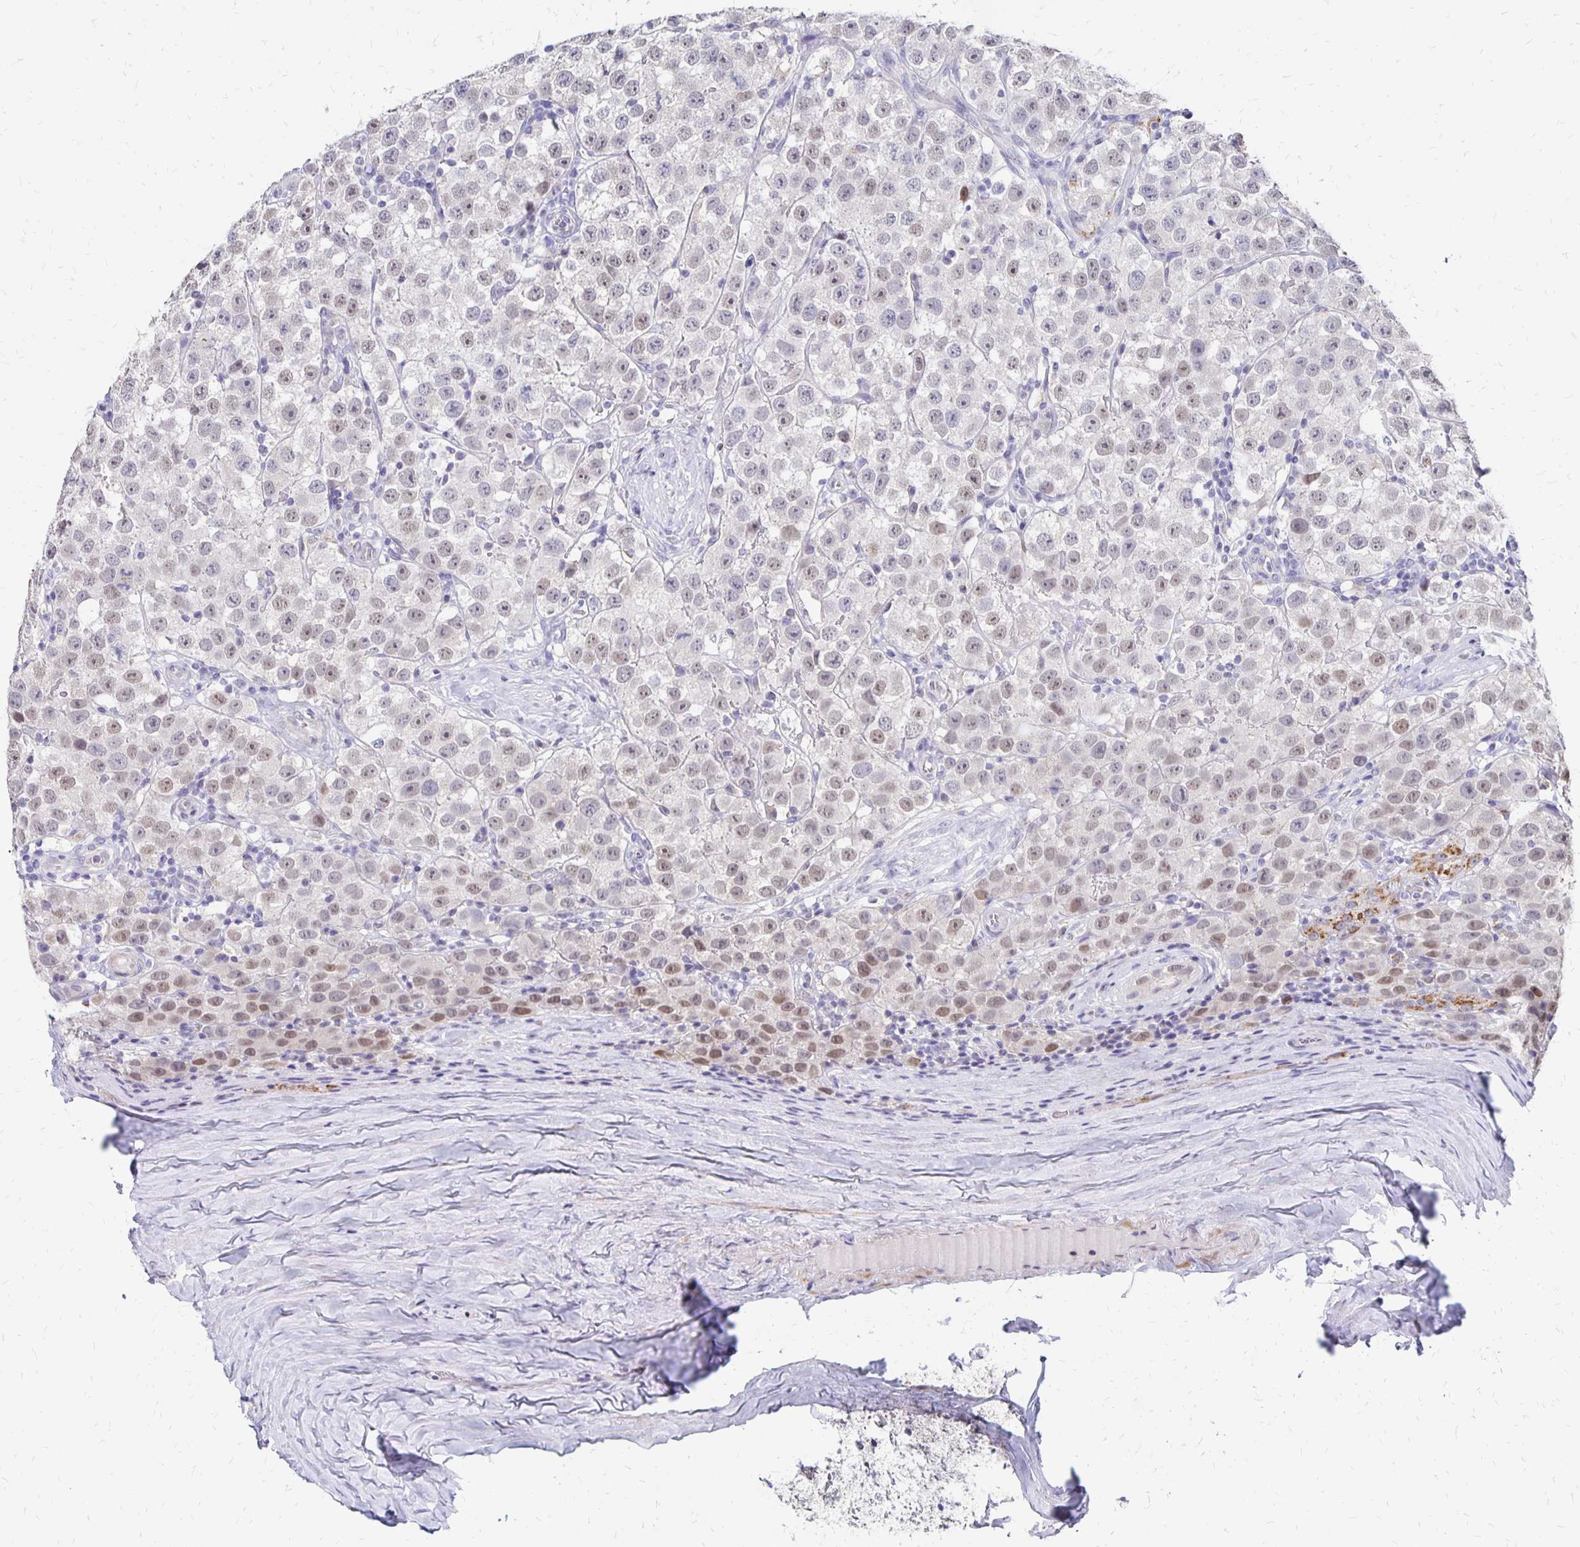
{"staining": {"intensity": "weak", "quantity": "<25%", "location": "nuclear"}, "tissue": "testis cancer", "cell_type": "Tumor cells", "image_type": "cancer", "snomed": [{"axis": "morphology", "description": "Seminoma, NOS"}, {"axis": "topography", "description": "Testis"}], "caption": "Immunohistochemical staining of human testis cancer (seminoma) exhibits no significant staining in tumor cells.", "gene": "ATOSB", "patient": {"sex": "male", "age": 34}}